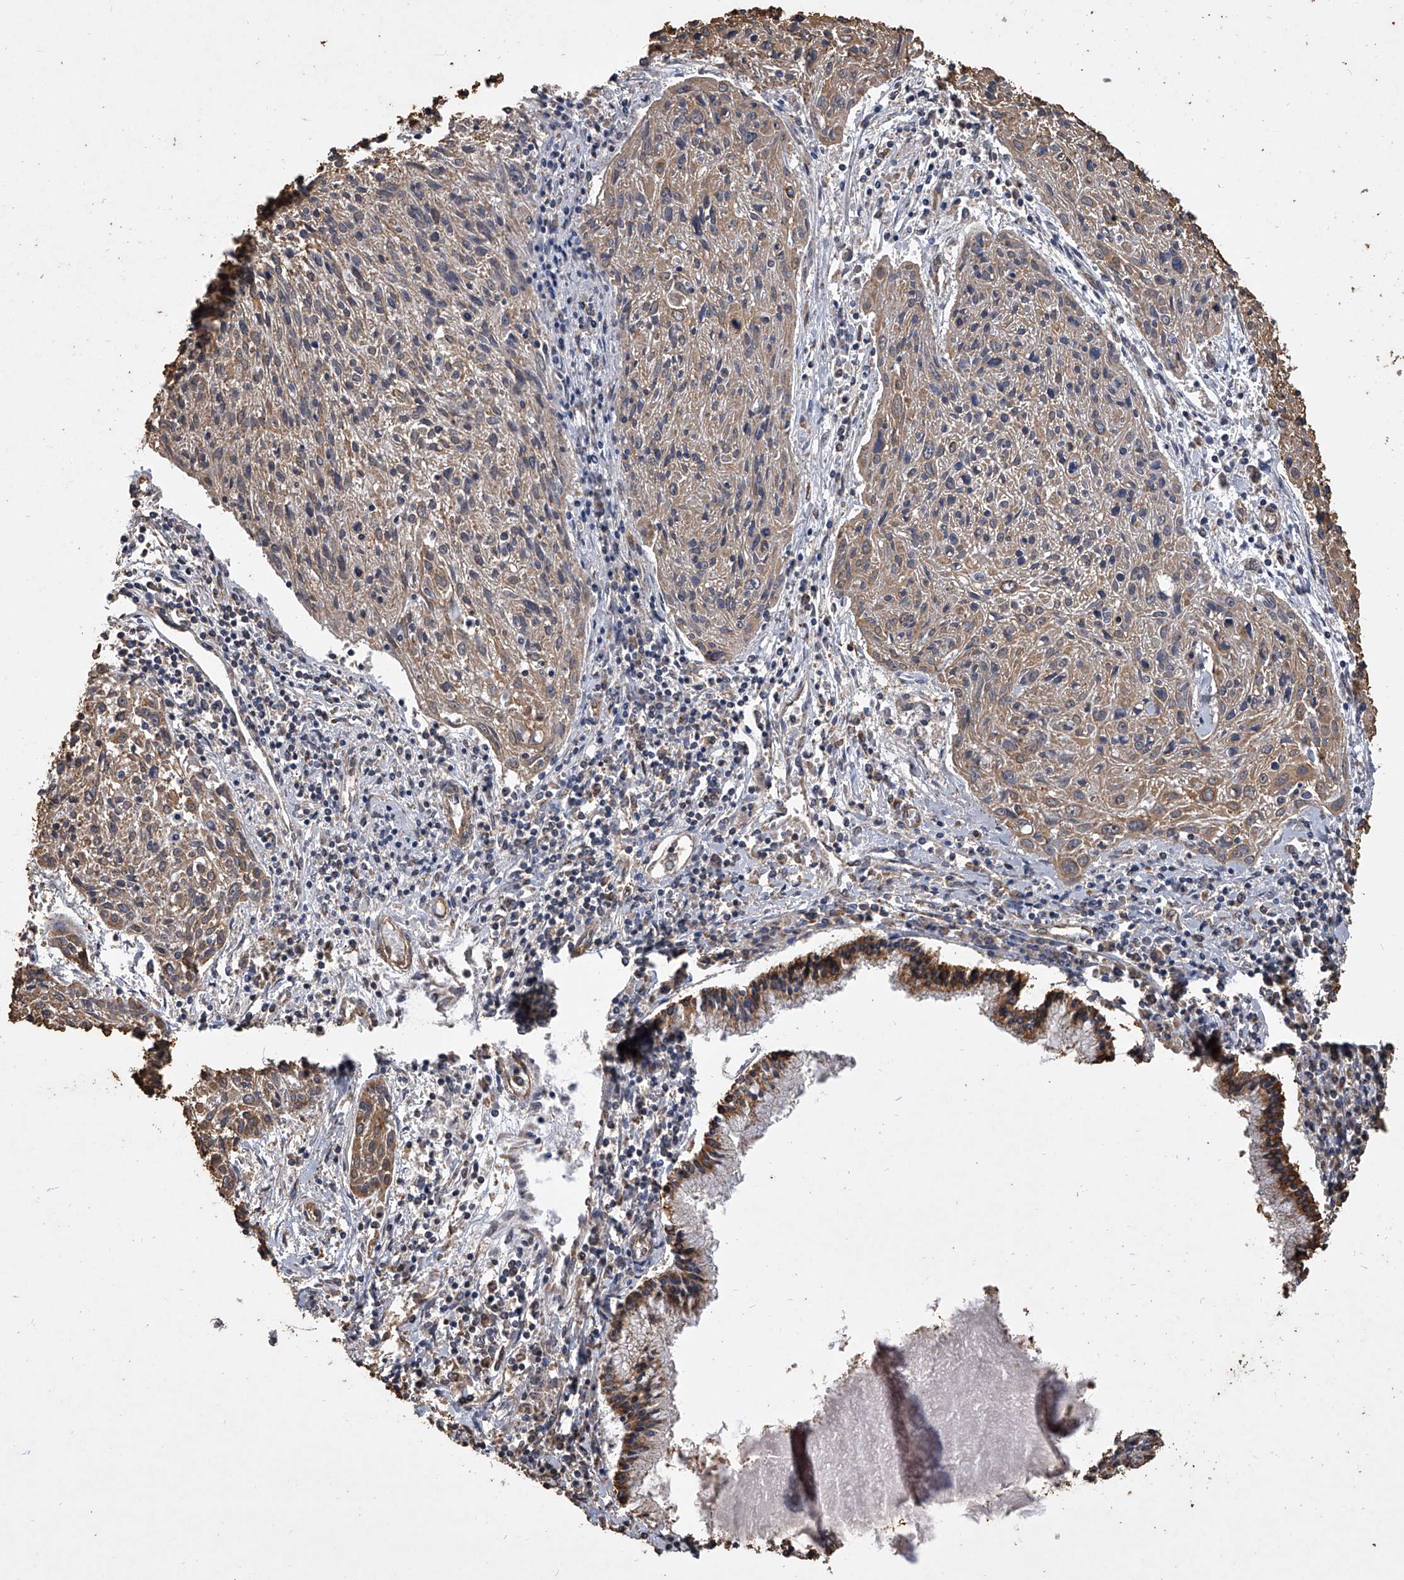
{"staining": {"intensity": "moderate", "quantity": ">75%", "location": "cytoplasmic/membranous"}, "tissue": "cervical cancer", "cell_type": "Tumor cells", "image_type": "cancer", "snomed": [{"axis": "morphology", "description": "Squamous cell carcinoma, NOS"}, {"axis": "topography", "description": "Cervix"}], "caption": "Protein staining of cervical cancer tissue exhibits moderate cytoplasmic/membranous positivity in approximately >75% of tumor cells. The protein of interest is shown in brown color, while the nuclei are stained blue.", "gene": "MRPL28", "patient": {"sex": "female", "age": 51}}